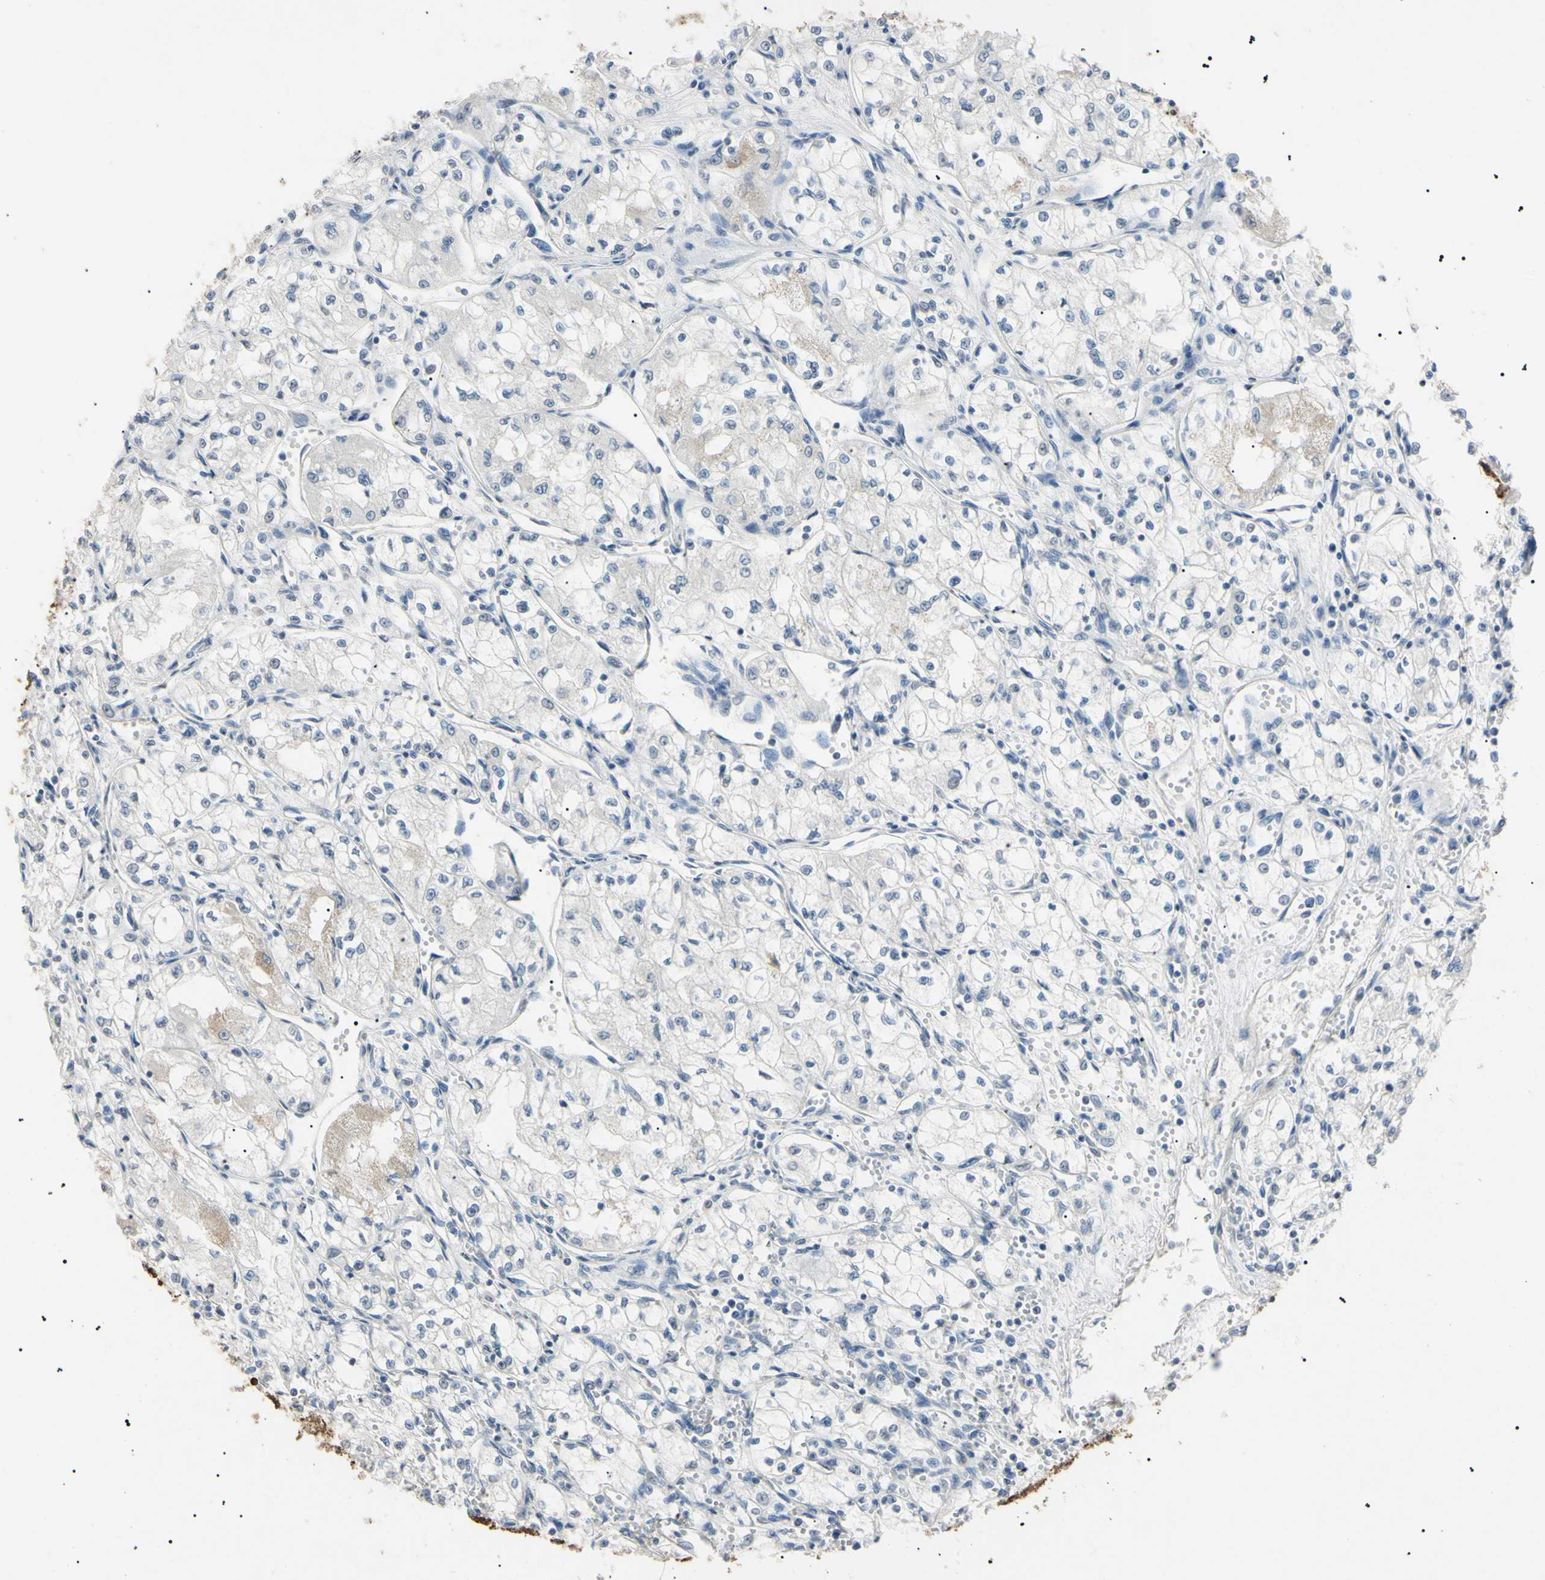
{"staining": {"intensity": "negative", "quantity": "none", "location": "none"}, "tissue": "renal cancer", "cell_type": "Tumor cells", "image_type": "cancer", "snomed": [{"axis": "morphology", "description": "Normal tissue, NOS"}, {"axis": "morphology", "description": "Adenocarcinoma, NOS"}, {"axis": "topography", "description": "Kidney"}], "caption": "Photomicrograph shows no protein expression in tumor cells of adenocarcinoma (renal) tissue.", "gene": "CGB3", "patient": {"sex": "male", "age": 59}}